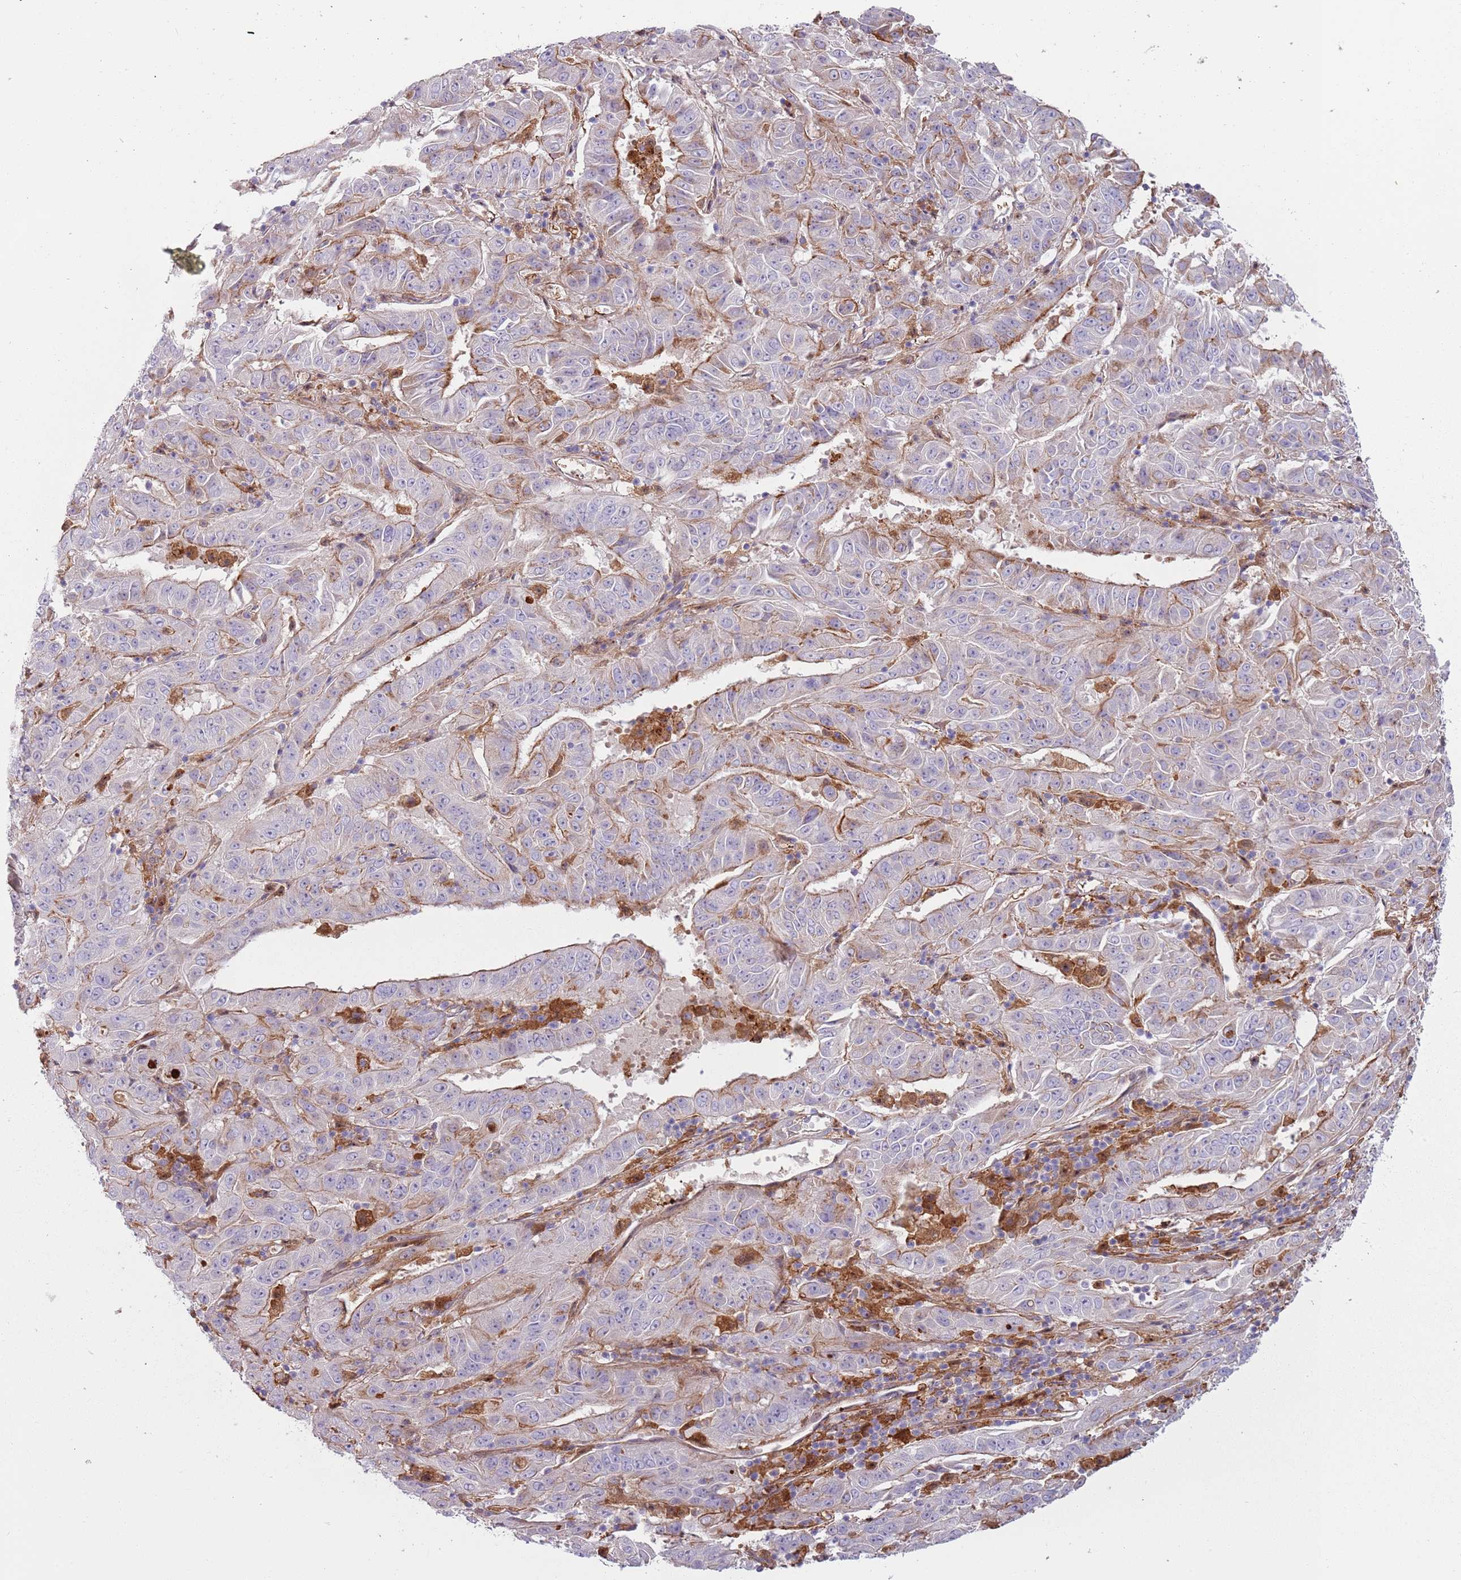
{"staining": {"intensity": "moderate", "quantity": "<25%", "location": "cytoplasmic/membranous"}, "tissue": "pancreatic cancer", "cell_type": "Tumor cells", "image_type": "cancer", "snomed": [{"axis": "morphology", "description": "Adenocarcinoma, NOS"}, {"axis": "topography", "description": "Pancreas"}], "caption": "Moderate cytoplasmic/membranous protein positivity is appreciated in about <25% of tumor cells in adenocarcinoma (pancreatic).", "gene": "NADK", "patient": {"sex": "male", "age": 63}}